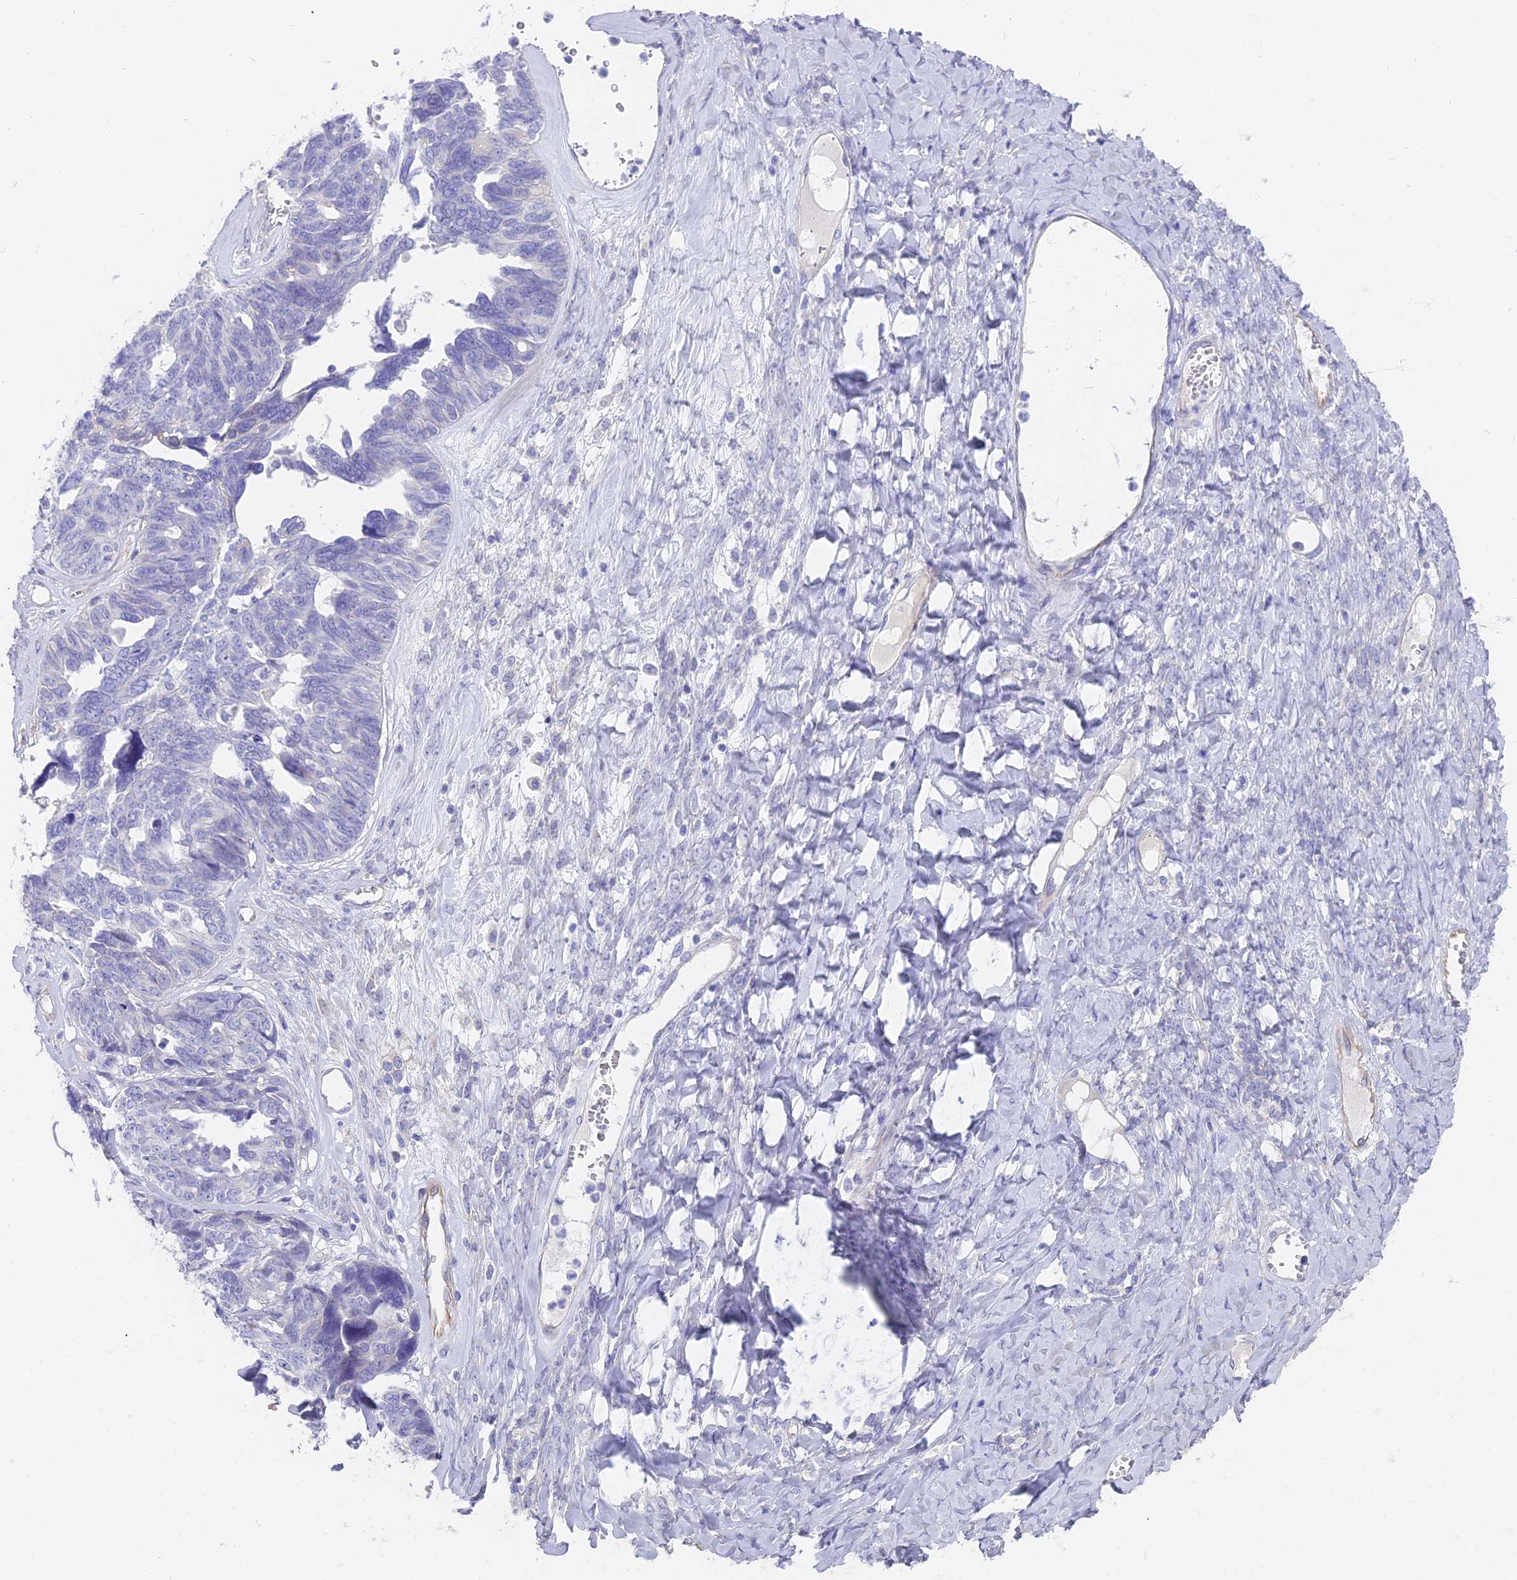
{"staining": {"intensity": "negative", "quantity": "none", "location": "none"}, "tissue": "ovarian cancer", "cell_type": "Tumor cells", "image_type": "cancer", "snomed": [{"axis": "morphology", "description": "Cystadenocarcinoma, serous, NOS"}, {"axis": "topography", "description": "Ovary"}], "caption": "Immunohistochemistry of human serous cystadenocarcinoma (ovarian) exhibits no expression in tumor cells.", "gene": "FAM168B", "patient": {"sex": "female", "age": 79}}